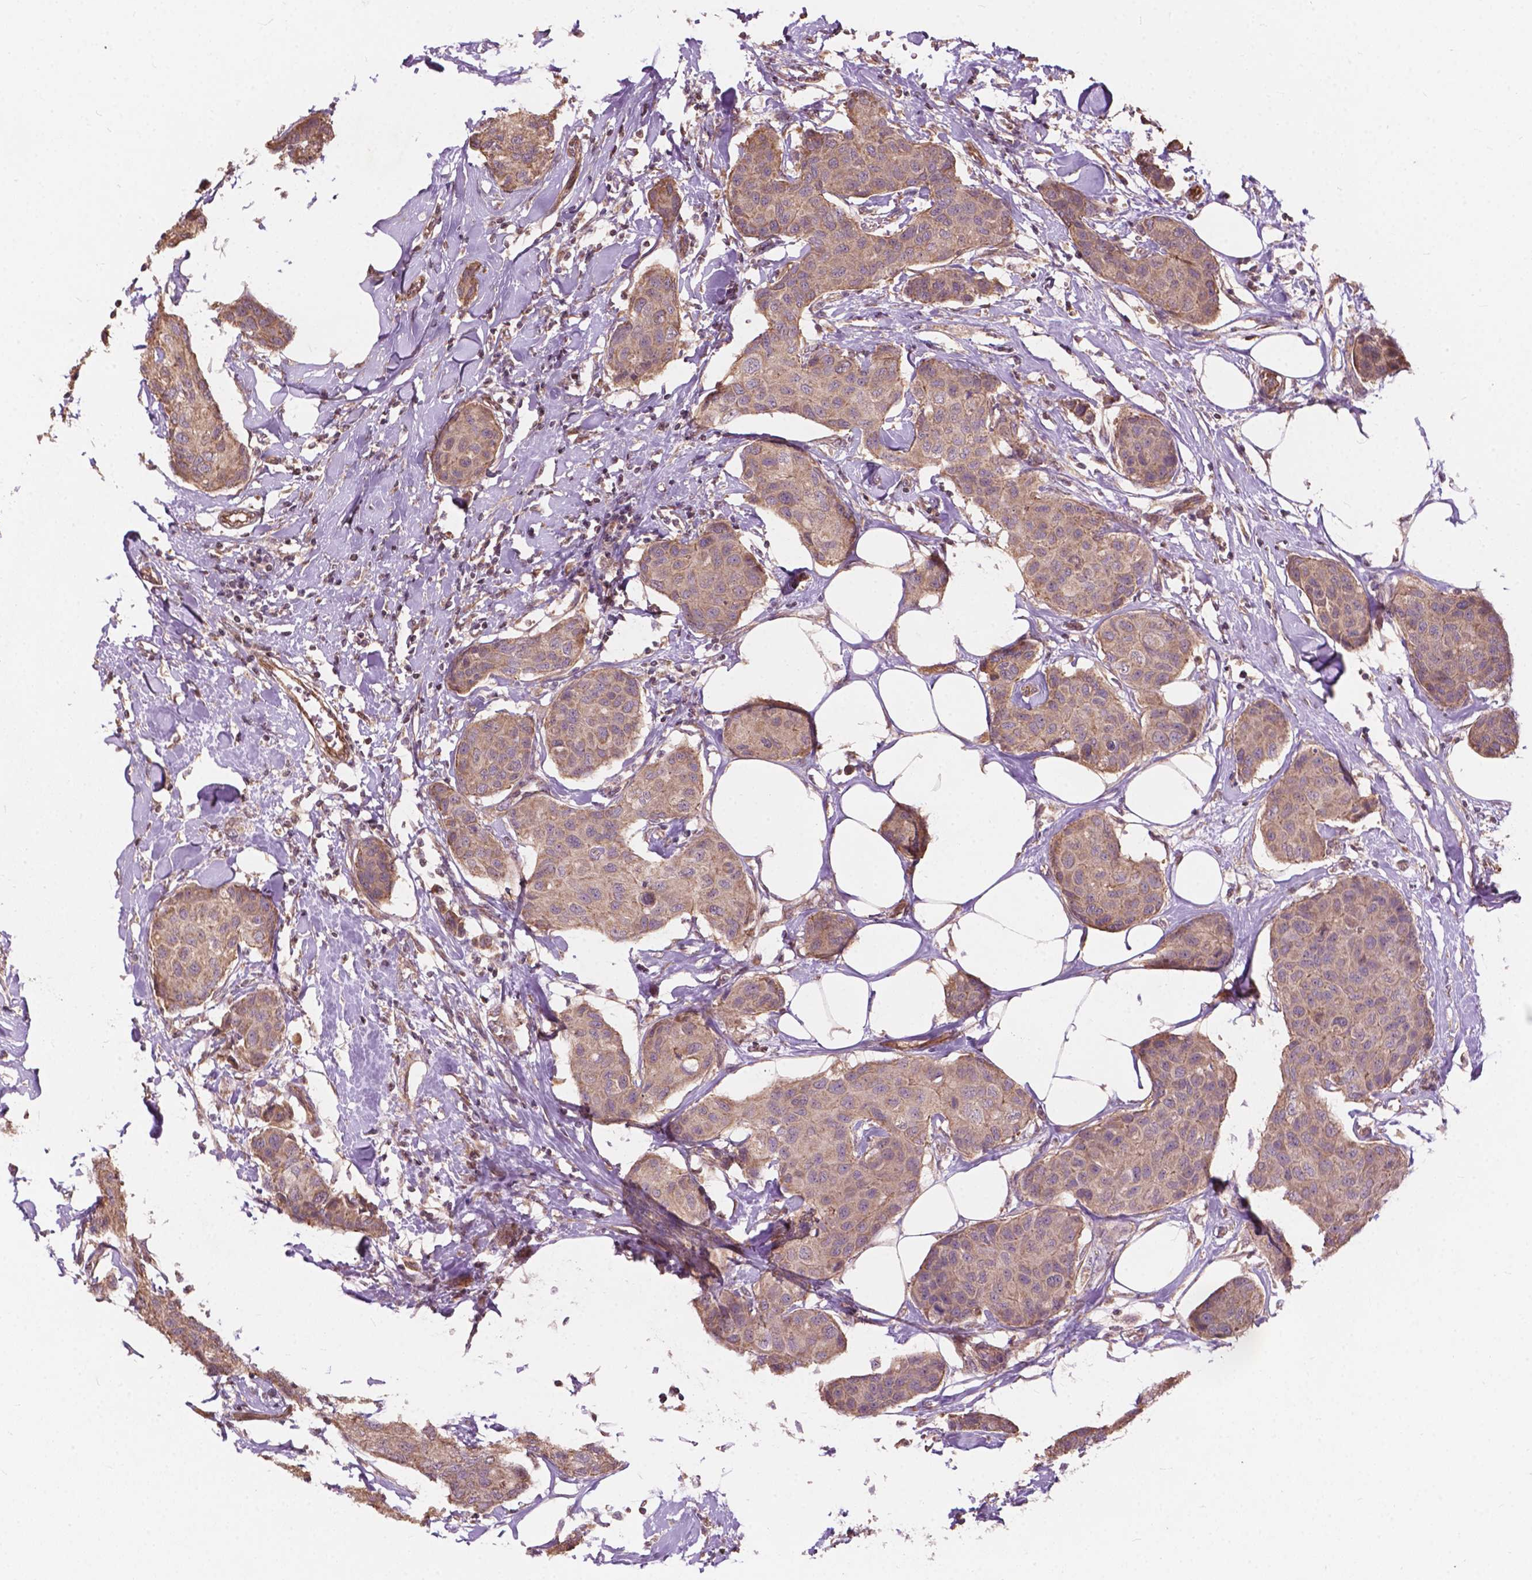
{"staining": {"intensity": "moderate", "quantity": ">75%", "location": "cytoplasmic/membranous"}, "tissue": "breast cancer", "cell_type": "Tumor cells", "image_type": "cancer", "snomed": [{"axis": "morphology", "description": "Duct carcinoma"}, {"axis": "topography", "description": "Breast"}], "caption": "Infiltrating ductal carcinoma (breast) was stained to show a protein in brown. There is medium levels of moderate cytoplasmic/membranous staining in about >75% of tumor cells.", "gene": "CDC42BPA", "patient": {"sex": "female", "age": 80}}